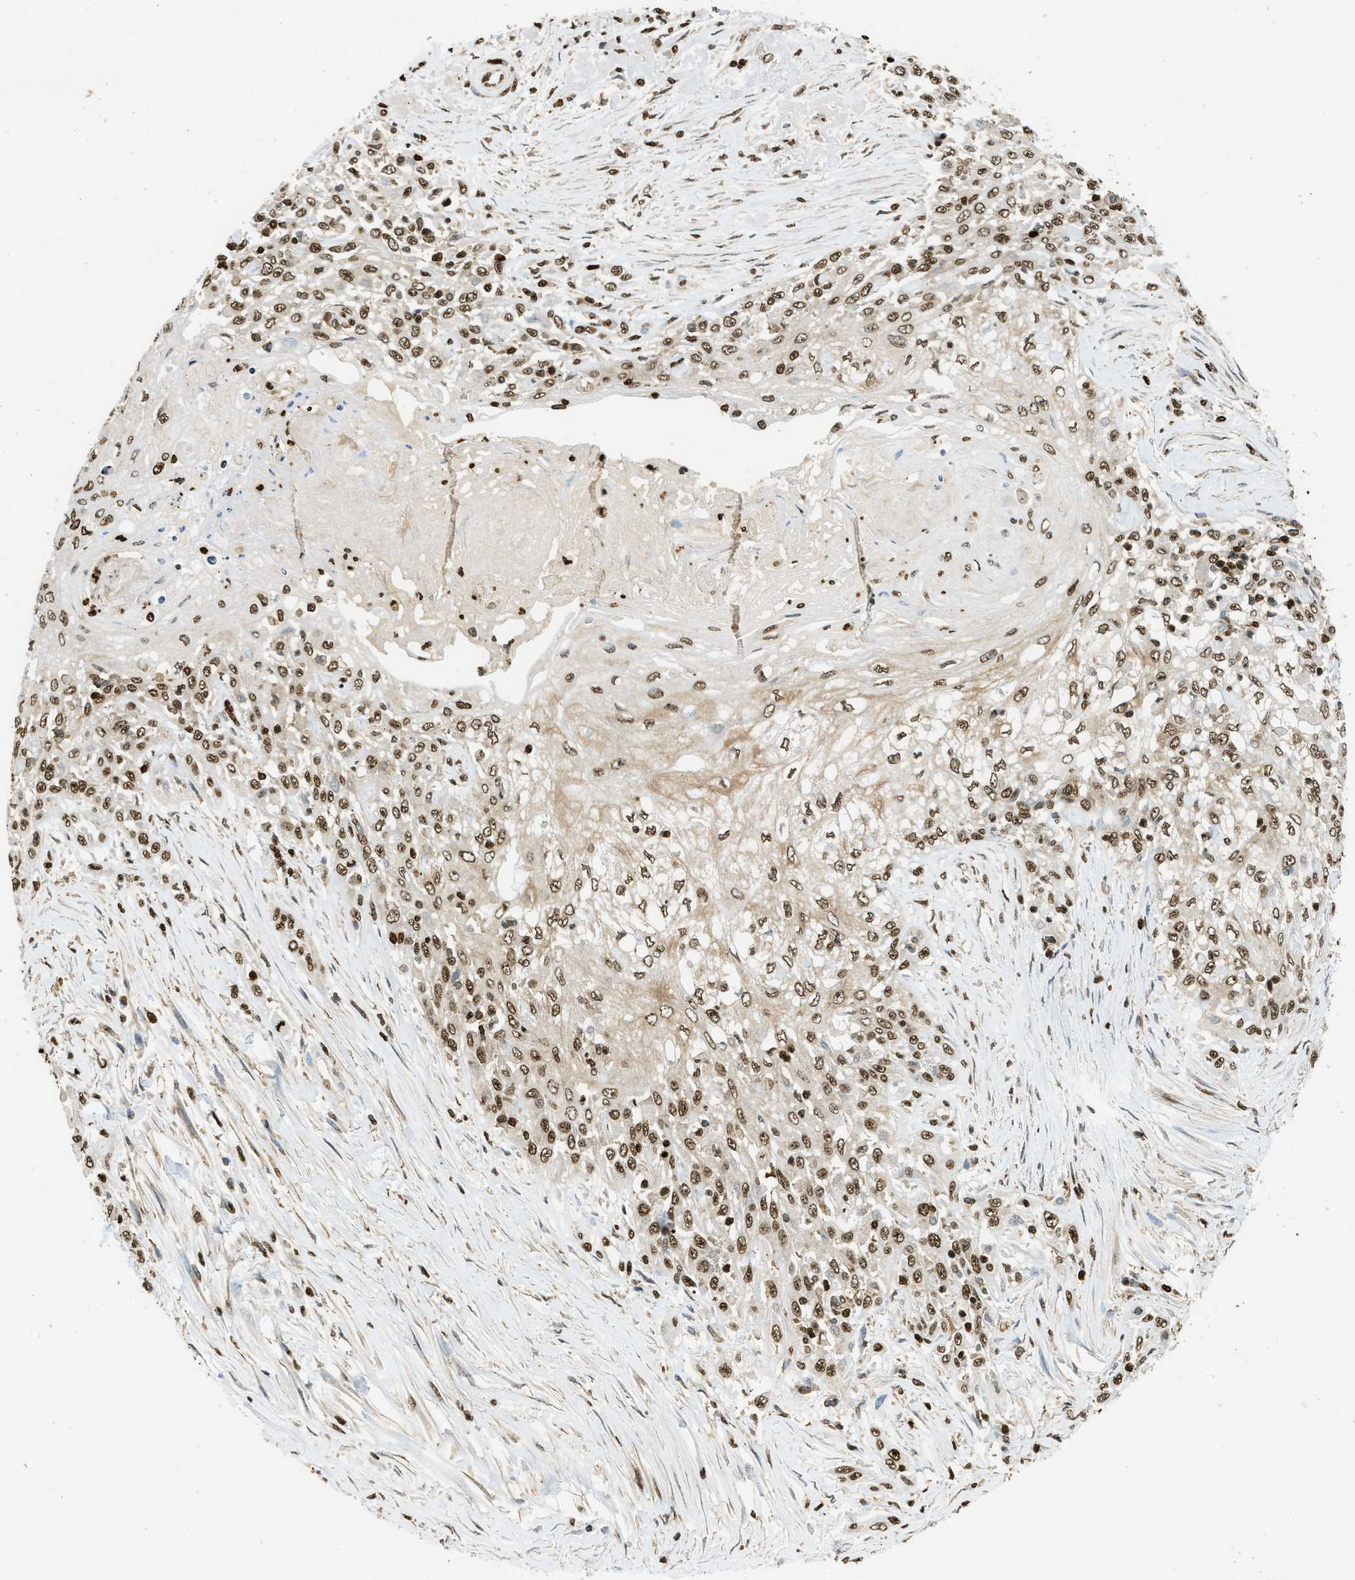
{"staining": {"intensity": "strong", "quantity": ">75%", "location": "nuclear"}, "tissue": "skin cancer", "cell_type": "Tumor cells", "image_type": "cancer", "snomed": [{"axis": "morphology", "description": "Squamous cell carcinoma, NOS"}, {"axis": "morphology", "description": "Squamous cell carcinoma, metastatic, NOS"}, {"axis": "topography", "description": "Skin"}, {"axis": "topography", "description": "Lymph node"}], "caption": "Human skin metastatic squamous cell carcinoma stained for a protein (brown) demonstrates strong nuclear positive expression in approximately >75% of tumor cells.", "gene": "NR5A2", "patient": {"sex": "male", "age": 75}}